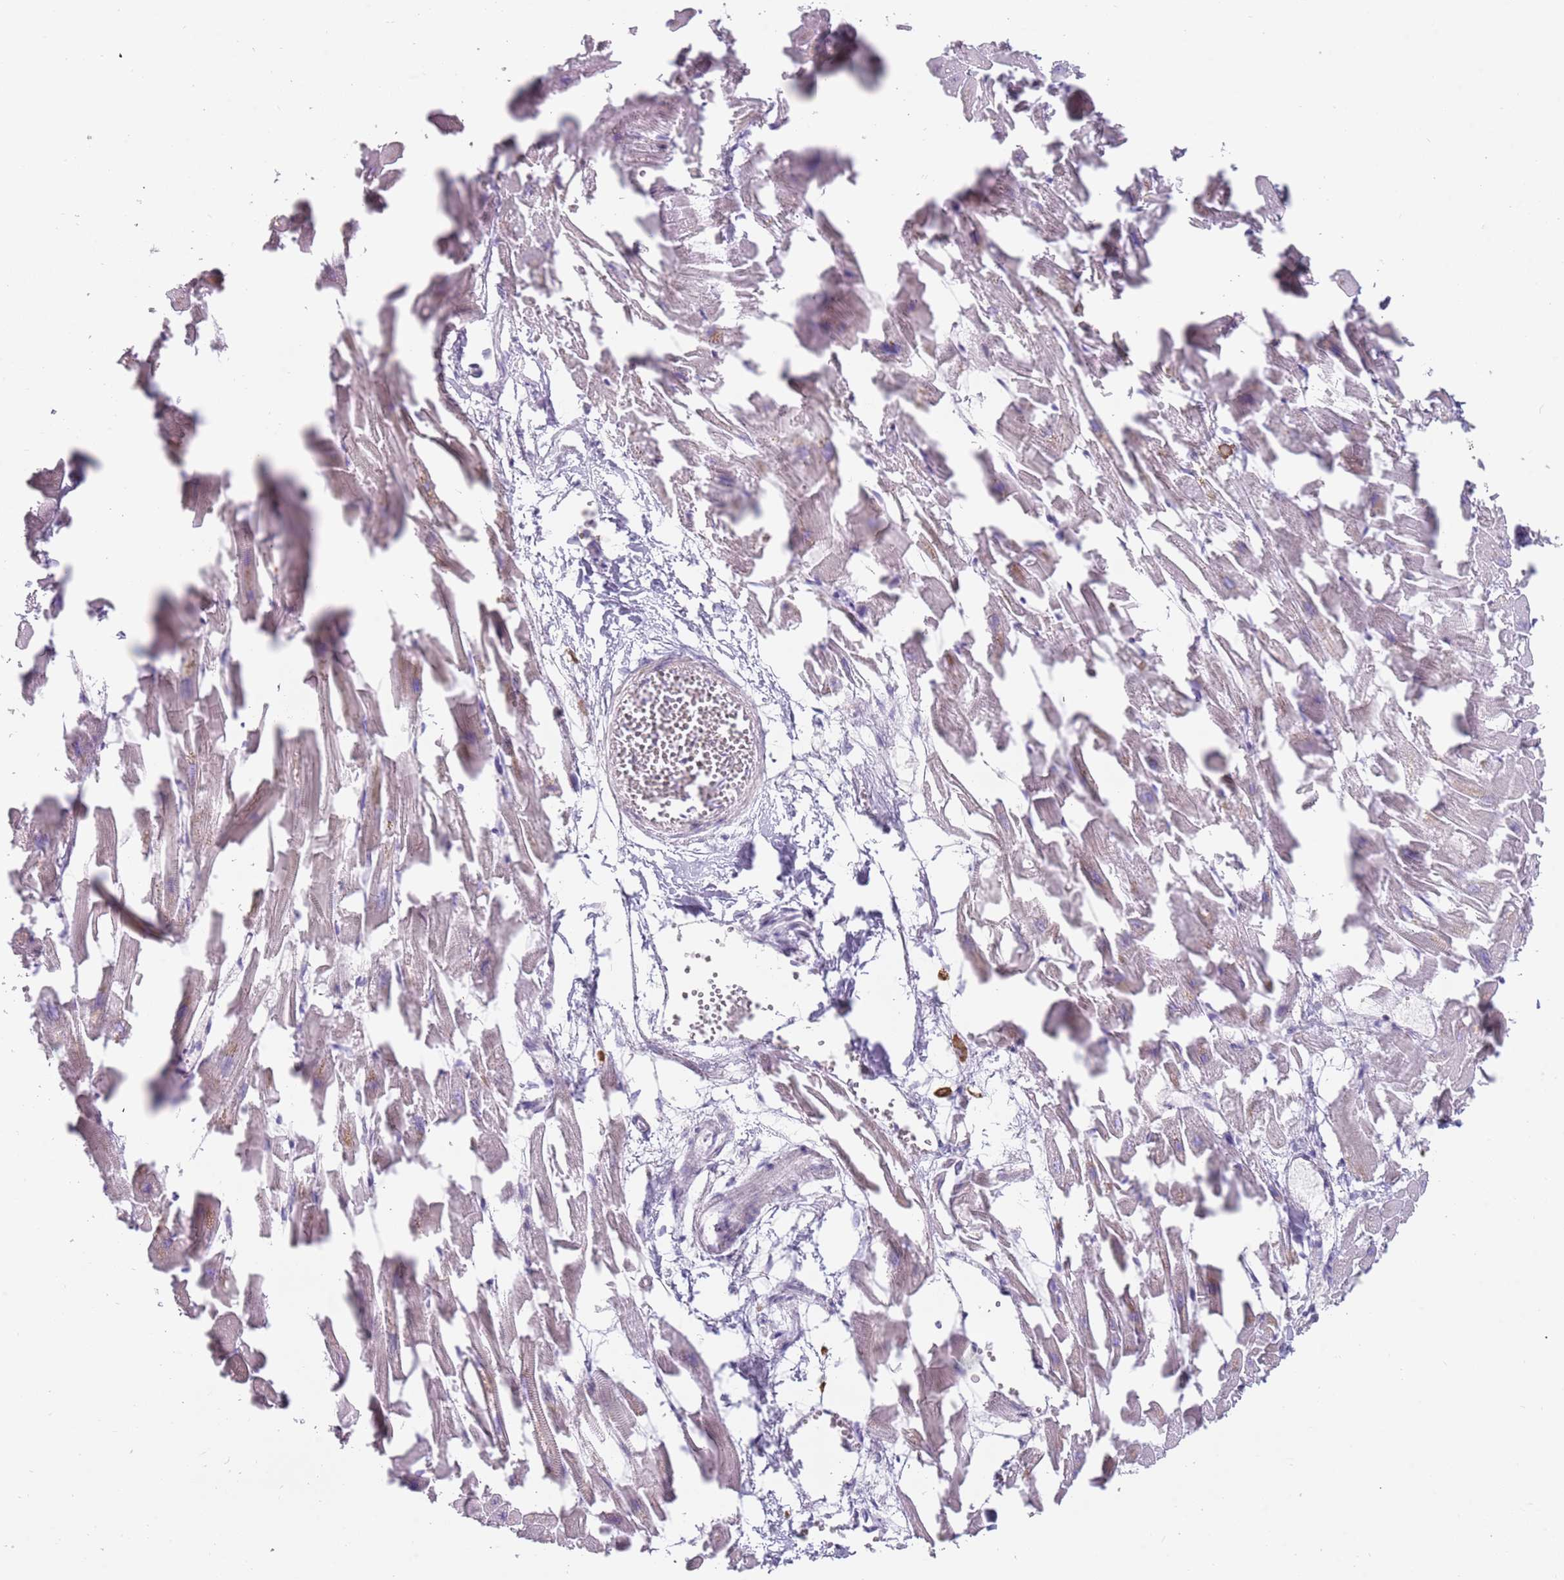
{"staining": {"intensity": "weak", "quantity": "25%-75%", "location": "cytoplasmic/membranous"}, "tissue": "heart muscle", "cell_type": "Cardiomyocytes", "image_type": "normal", "snomed": [{"axis": "morphology", "description": "Normal tissue, NOS"}, {"axis": "topography", "description": "Heart"}], "caption": "DAB (3,3'-diaminobenzidine) immunohistochemical staining of unremarkable human heart muscle demonstrates weak cytoplasmic/membranous protein positivity in approximately 25%-75% of cardiomyocytes. The staining is performed using DAB (3,3'-diaminobenzidine) brown chromogen to label protein expression. The nuclei are counter-stained blue using hematoxylin.", "gene": "DDX4", "patient": {"sex": "female", "age": 64}}